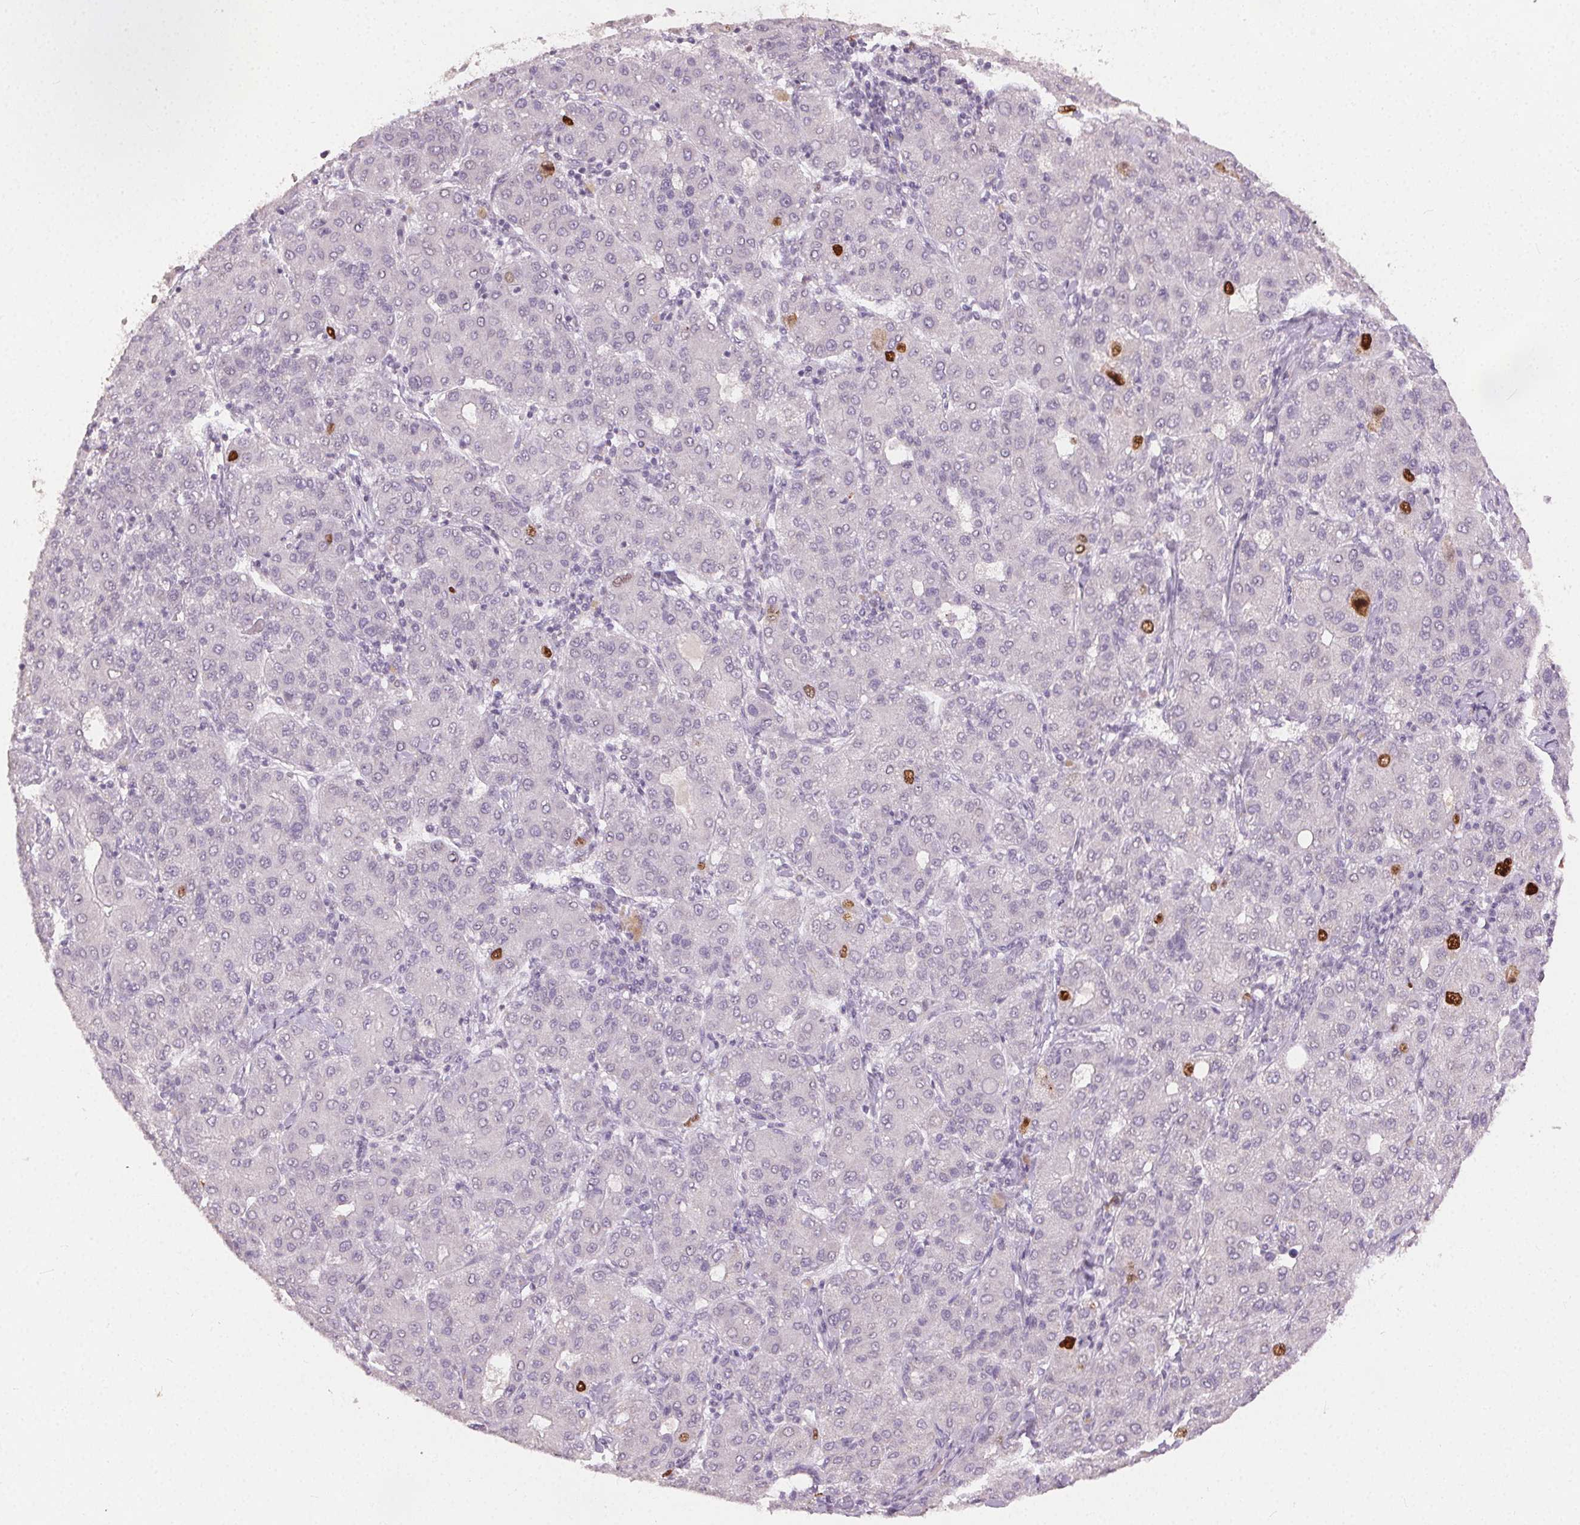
{"staining": {"intensity": "strong", "quantity": "<25%", "location": "nuclear"}, "tissue": "liver cancer", "cell_type": "Tumor cells", "image_type": "cancer", "snomed": [{"axis": "morphology", "description": "Carcinoma, Hepatocellular, NOS"}, {"axis": "topography", "description": "Liver"}], "caption": "This is an image of immunohistochemistry staining of liver cancer (hepatocellular carcinoma), which shows strong staining in the nuclear of tumor cells.", "gene": "ANLN", "patient": {"sex": "male", "age": 65}}